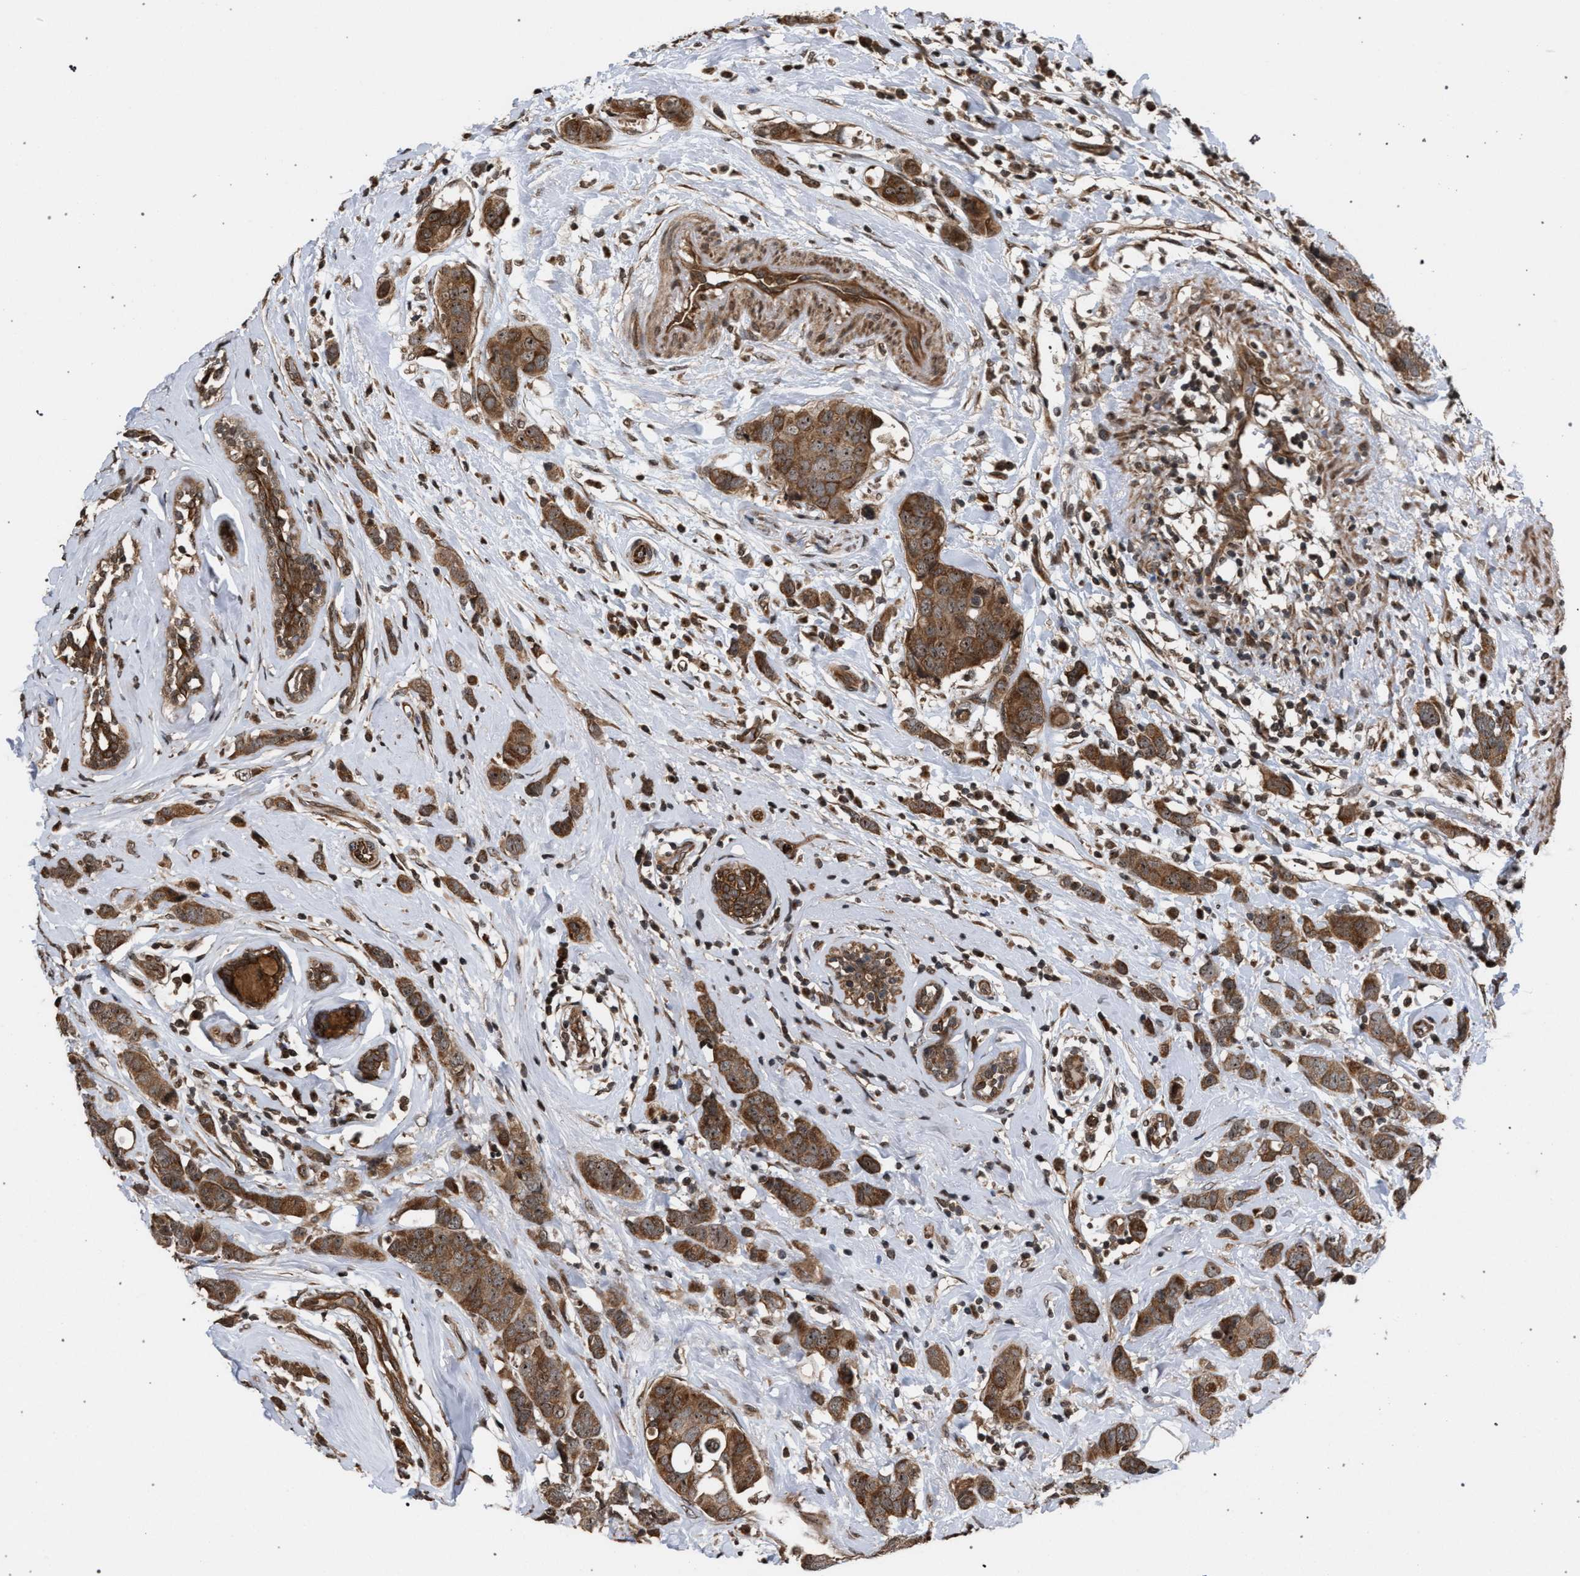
{"staining": {"intensity": "moderate", "quantity": ">75%", "location": "cytoplasmic/membranous"}, "tissue": "breast cancer", "cell_type": "Tumor cells", "image_type": "cancer", "snomed": [{"axis": "morphology", "description": "Normal tissue, NOS"}, {"axis": "morphology", "description": "Duct carcinoma"}, {"axis": "topography", "description": "Breast"}], "caption": "A brown stain highlights moderate cytoplasmic/membranous expression of a protein in infiltrating ductal carcinoma (breast) tumor cells. Nuclei are stained in blue.", "gene": "IRAK4", "patient": {"sex": "female", "age": 50}}